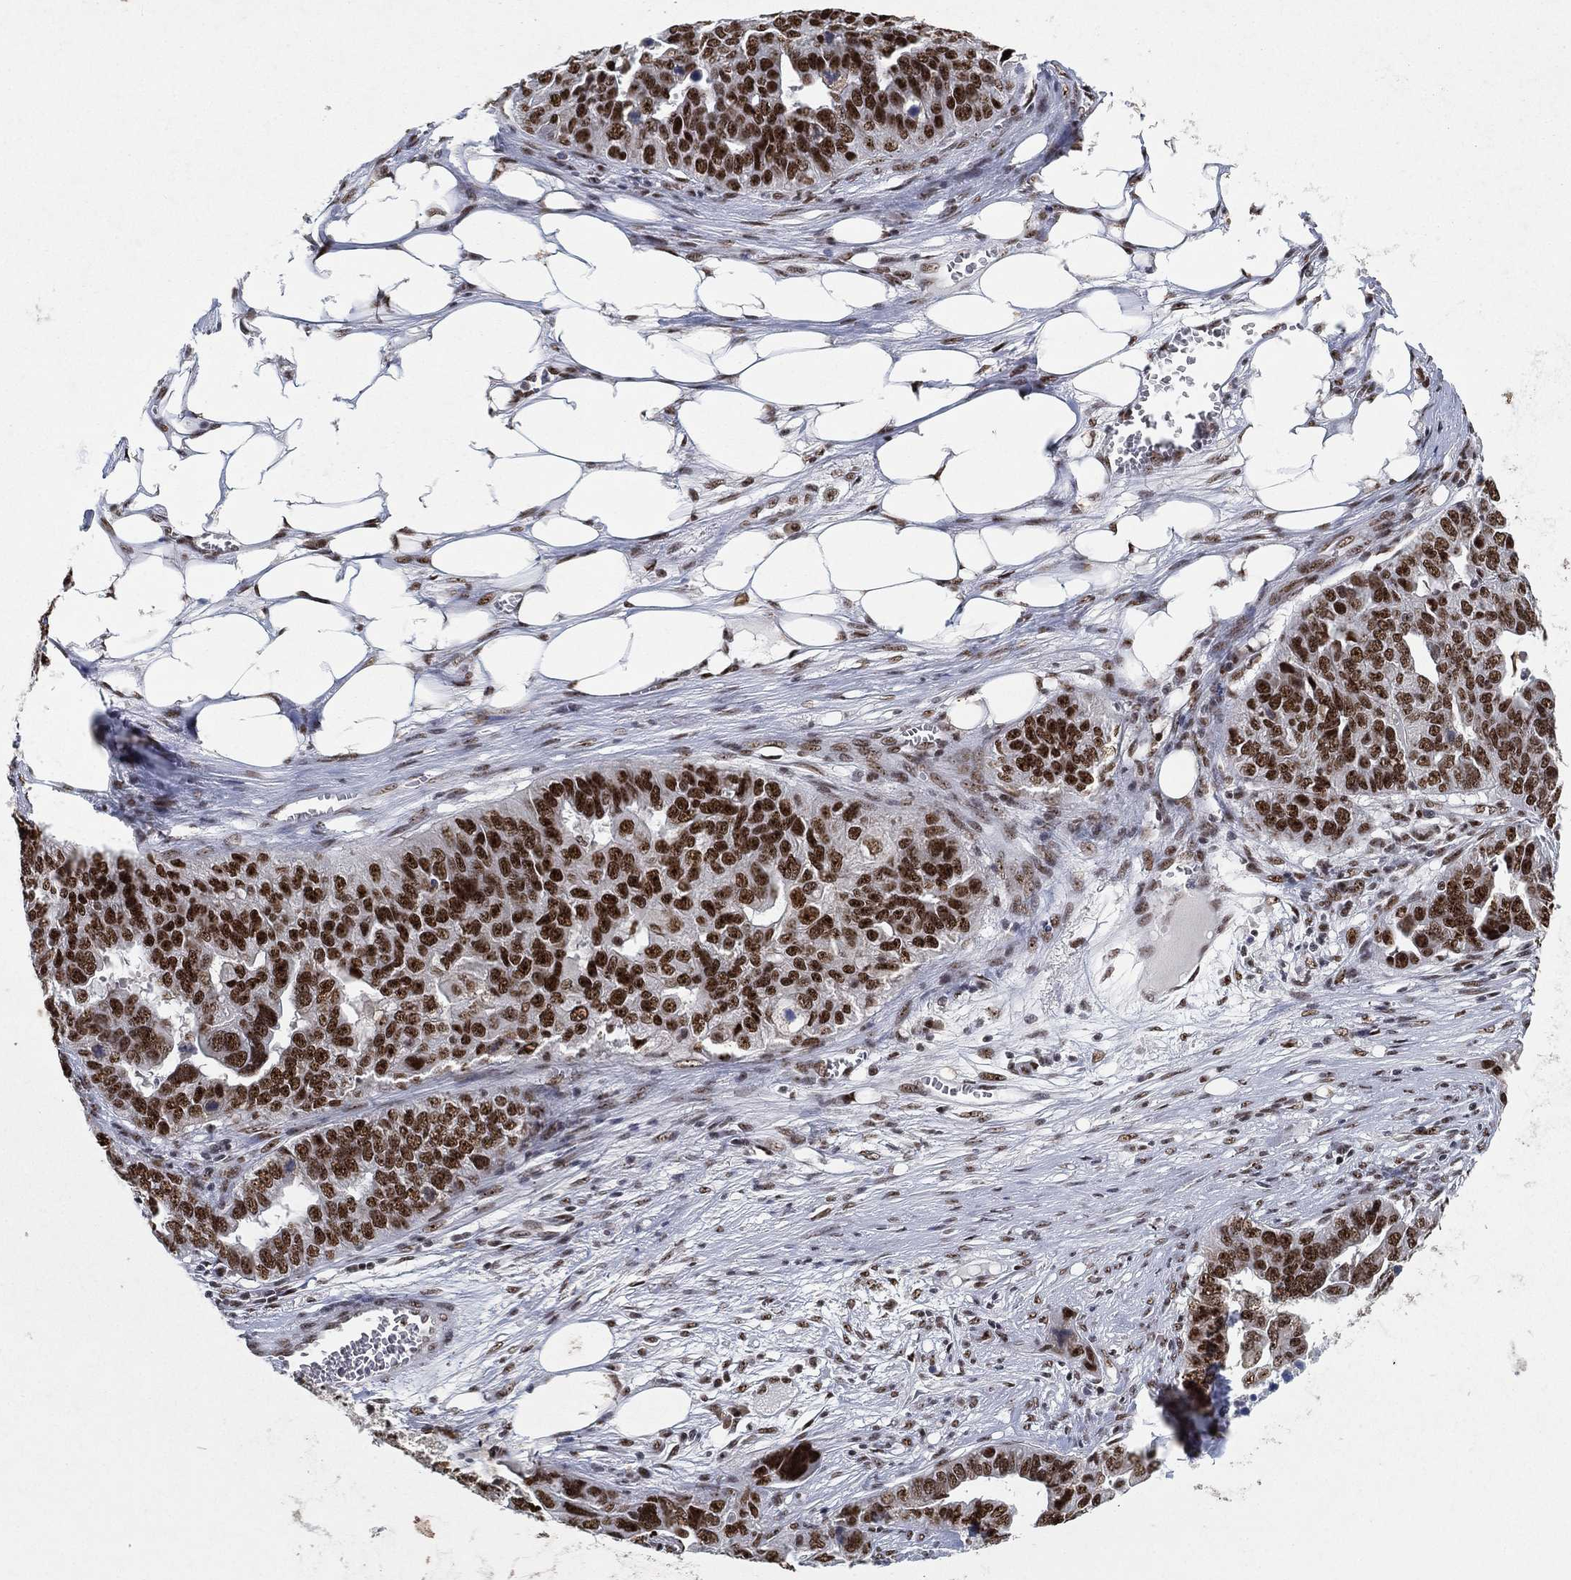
{"staining": {"intensity": "strong", "quantity": ">75%", "location": "nuclear"}, "tissue": "ovarian cancer", "cell_type": "Tumor cells", "image_type": "cancer", "snomed": [{"axis": "morphology", "description": "Carcinoma, endometroid"}, {"axis": "topography", "description": "Soft tissue"}, {"axis": "topography", "description": "Ovary"}], "caption": "Immunohistochemical staining of human ovarian endometroid carcinoma displays high levels of strong nuclear protein positivity in about >75% of tumor cells.", "gene": "DDX27", "patient": {"sex": "female", "age": 52}}